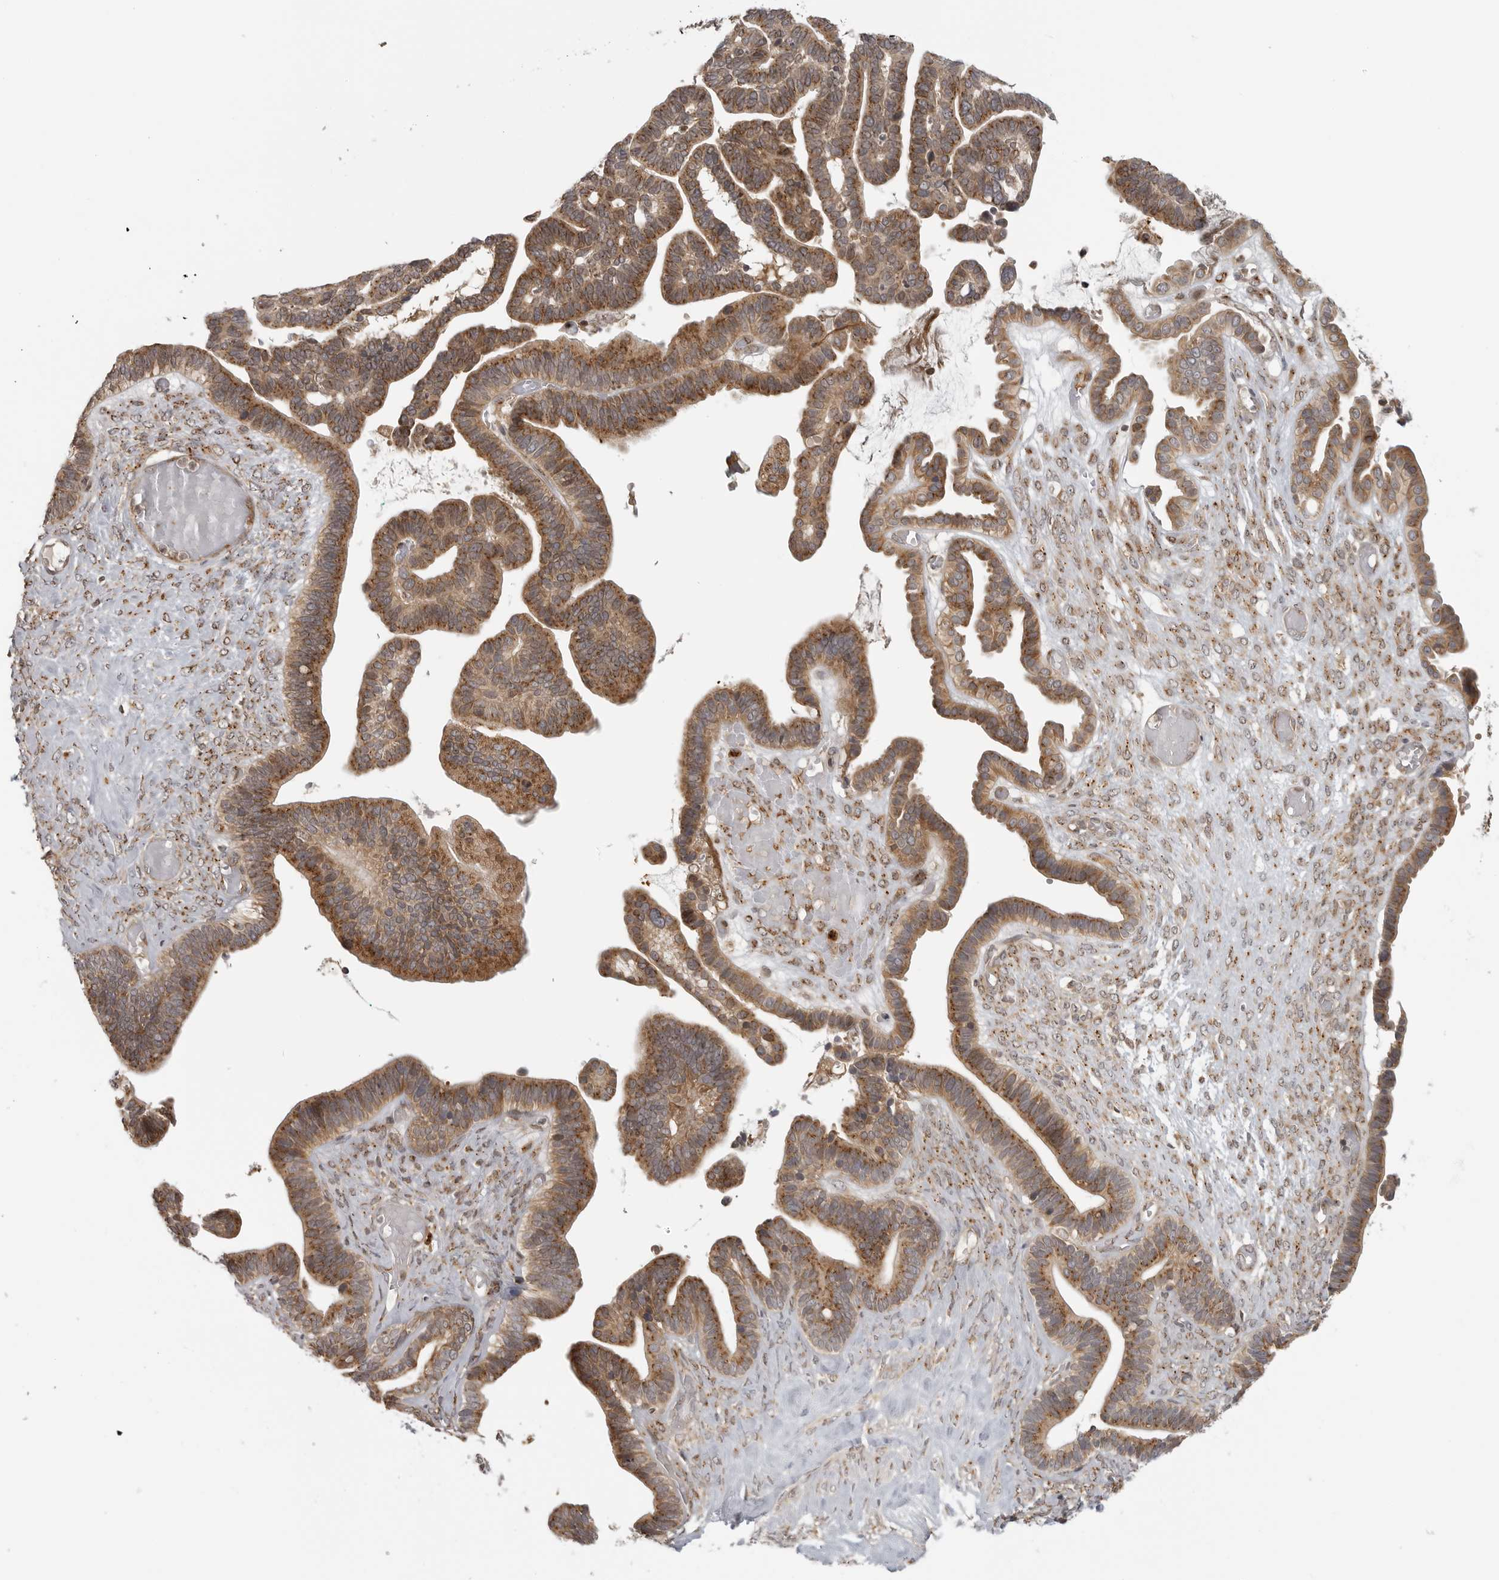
{"staining": {"intensity": "moderate", "quantity": ">75%", "location": "cytoplasmic/membranous"}, "tissue": "ovarian cancer", "cell_type": "Tumor cells", "image_type": "cancer", "snomed": [{"axis": "morphology", "description": "Cystadenocarcinoma, serous, NOS"}, {"axis": "topography", "description": "Ovary"}], "caption": "A high-resolution image shows IHC staining of ovarian serous cystadenocarcinoma, which demonstrates moderate cytoplasmic/membranous staining in approximately >75% of tumor cells.", "gene": "COPA", "patient": {"sex": "female", "age": 56}}